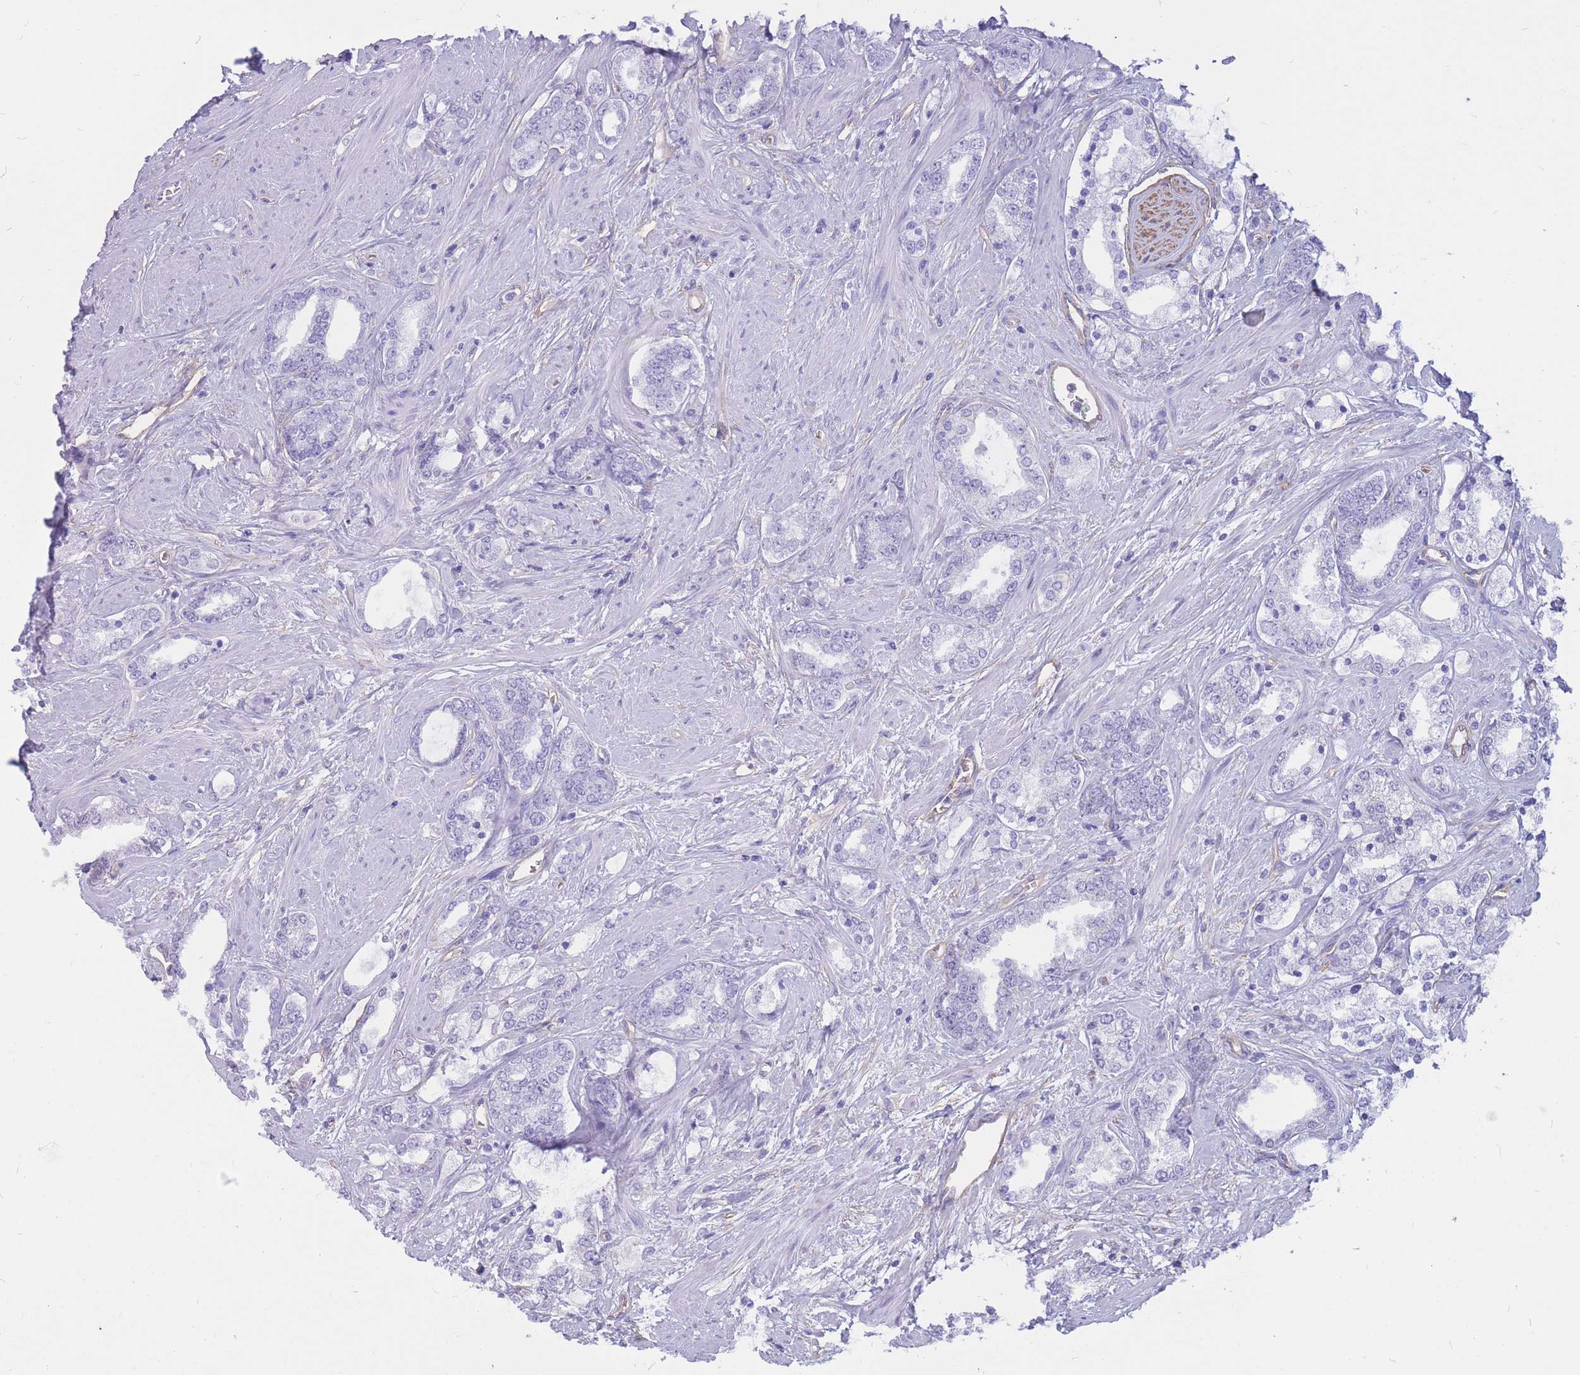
{"staining": {"intensity": "negative", "quantity": "none", "location": "none"}, "tissue": "prostate cancer", "cell_type": "Tumor cells", "image_type": "cancer", "snomed": [{"axis": "morphology", "description": "Adenocarcinoma, High grade"}, {"axis": "topography", "description": "Prostate"}], "caption": "IHC micrograph of prostate high-grade adenocarcinoma stained for a protein (brown), which reveals no staining in tumor cells. (Stains: DAB (3,3'-diaminobenzidine) immunohistochemistry with hematoxylin counter stain, Microscopy: brightfield microscopy at high magnification).", "gene": "ADD2", "patient": {"sex": "male", "age": 64}}